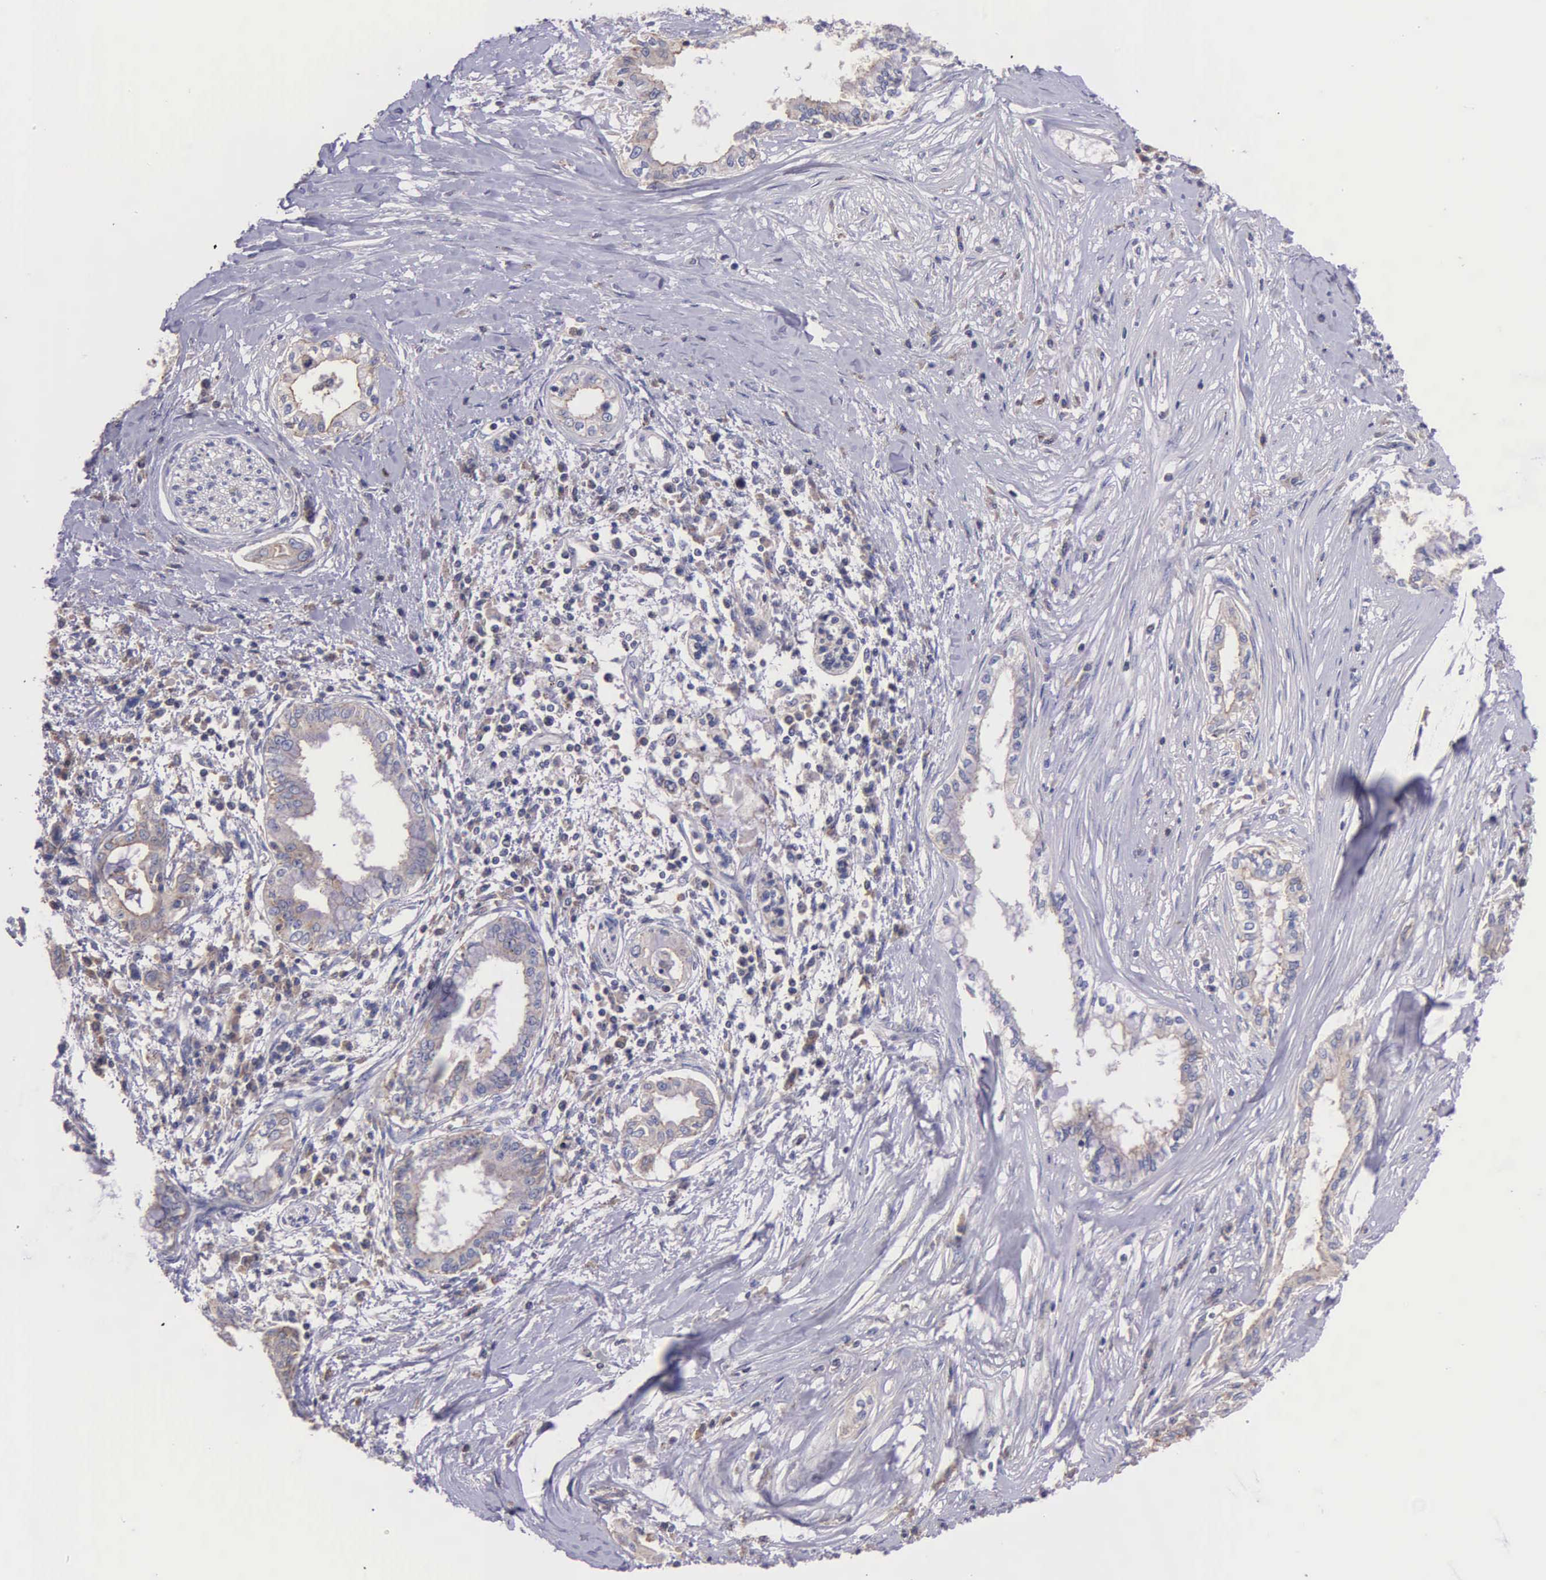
{"staining": {"intensity": "weak", "quantity": "25%-75%", "location": "cytoplasmic/membranous"}, "tissue": "pancreatic cancer", "cell_type": "Tumor cells", "image_type": "cancer", "snomed": [{"axis": "morphology", "description": "Adenocarcinoma, NOS"}, {"axis": "topography", "description": "Pancreas"}], "caption": "Pancreatic adenocarcinoma stained with a brown dye demonstrates weak cytoplasmic/membranous positive positivity in about 25%-75% of tumor cells.", "gene": "MIA2", "patient": {"sex": "female", "age": 64}}